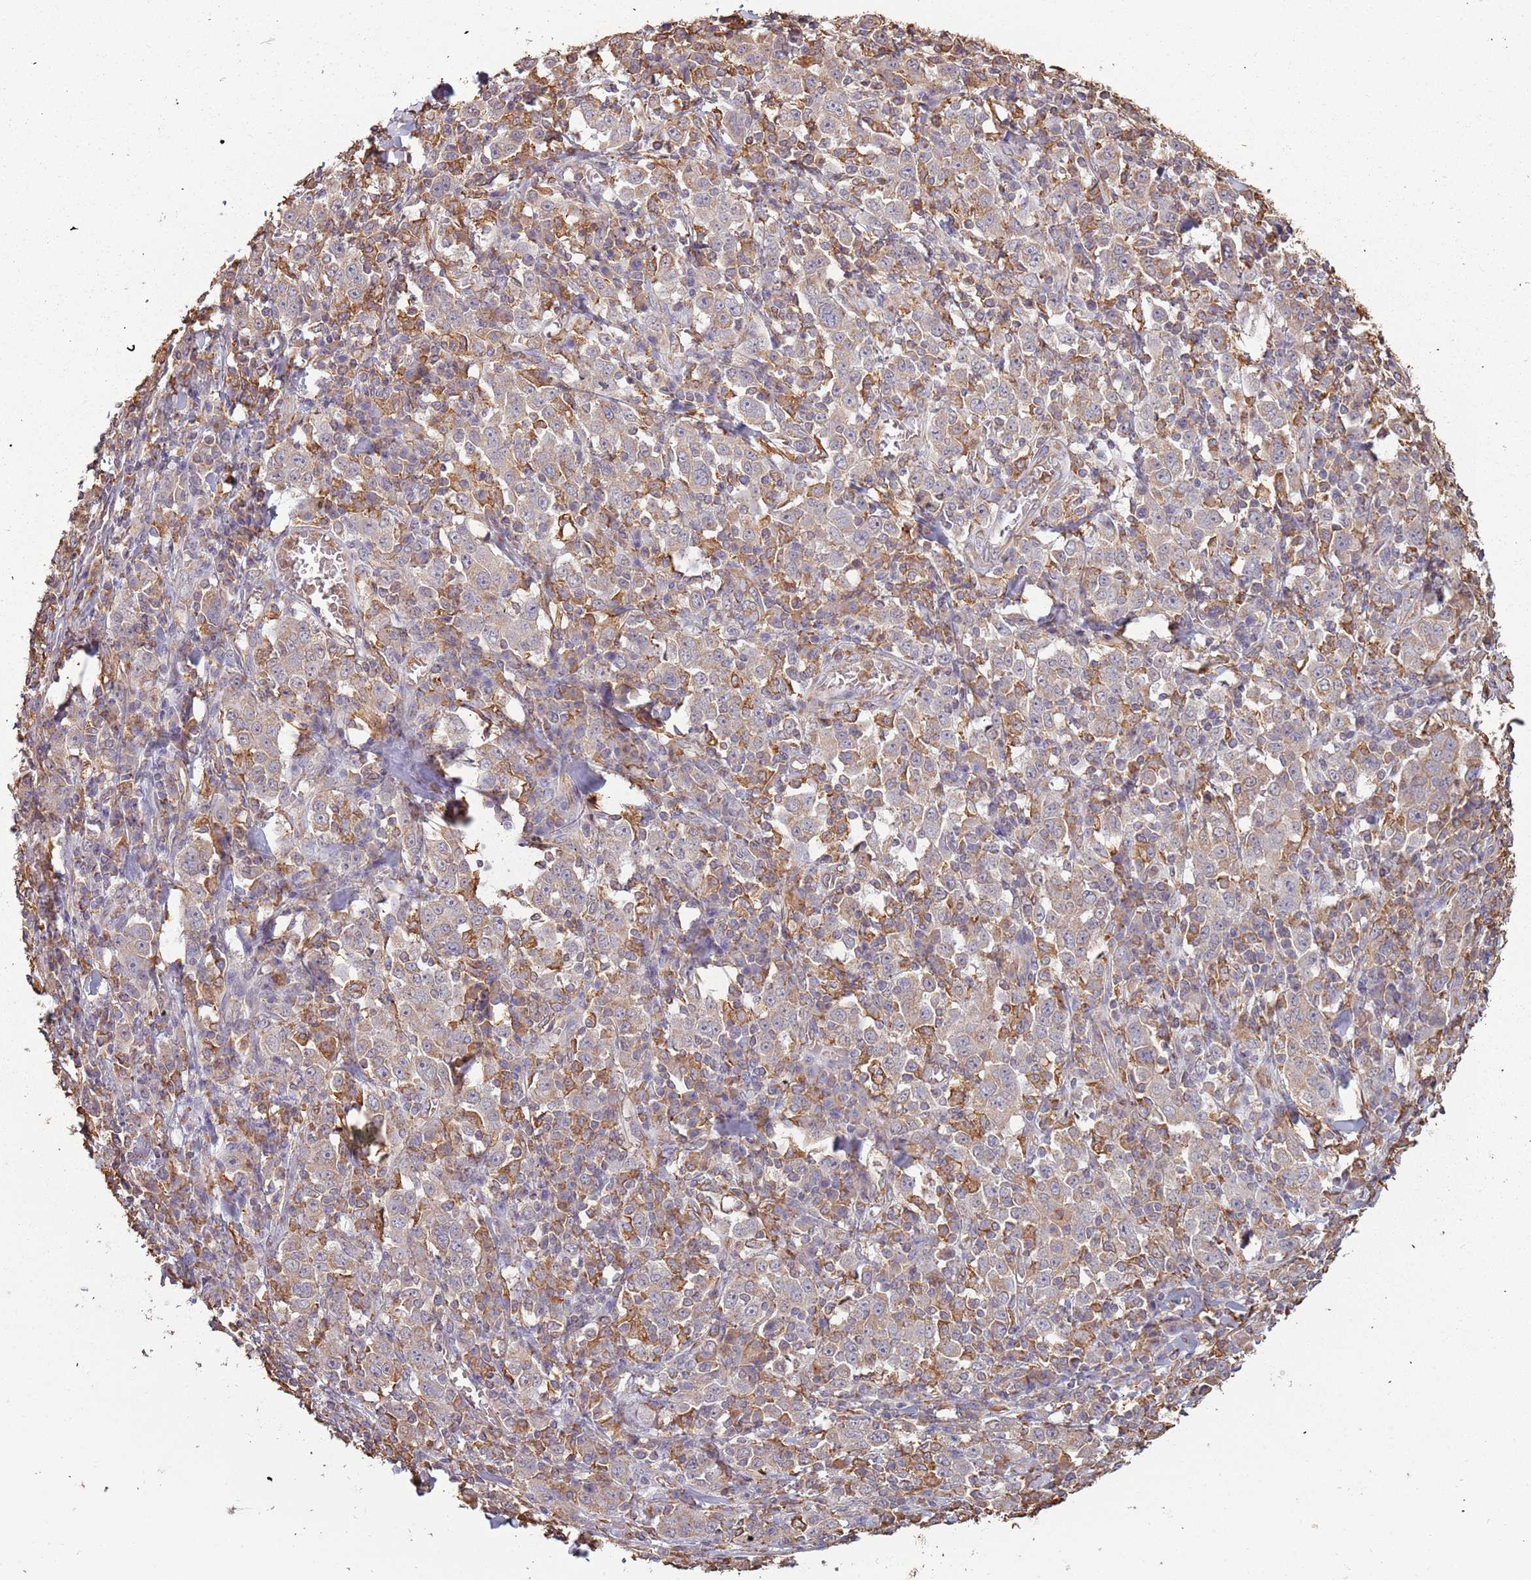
{"staining": {"intensity": "weak", "quantity": "25%-75%", "location": "cytoplasmic/membranous"}, "tissue": "stomach cancer", "cell_type": "Tumor cells", "image_type": "cancer", "snomed": [{"axis": "morphology", "description": "Normal tissue, NOS"}, {"axis": "morphology", "description": "Adenocarcinoma, NOS"}, {"axis": "topography", "description": "Stomach, upper"}, {"axis": "topography", "description": "Stomach"}], "caption": "A photomicrograph of human stomach adenocarcinoma stained for a protein reveals weak cytoplasmic/membranous brown staining in tumor cells.", "gene": "ATOSB", "patient": {"sex": "male", "age": 59}}